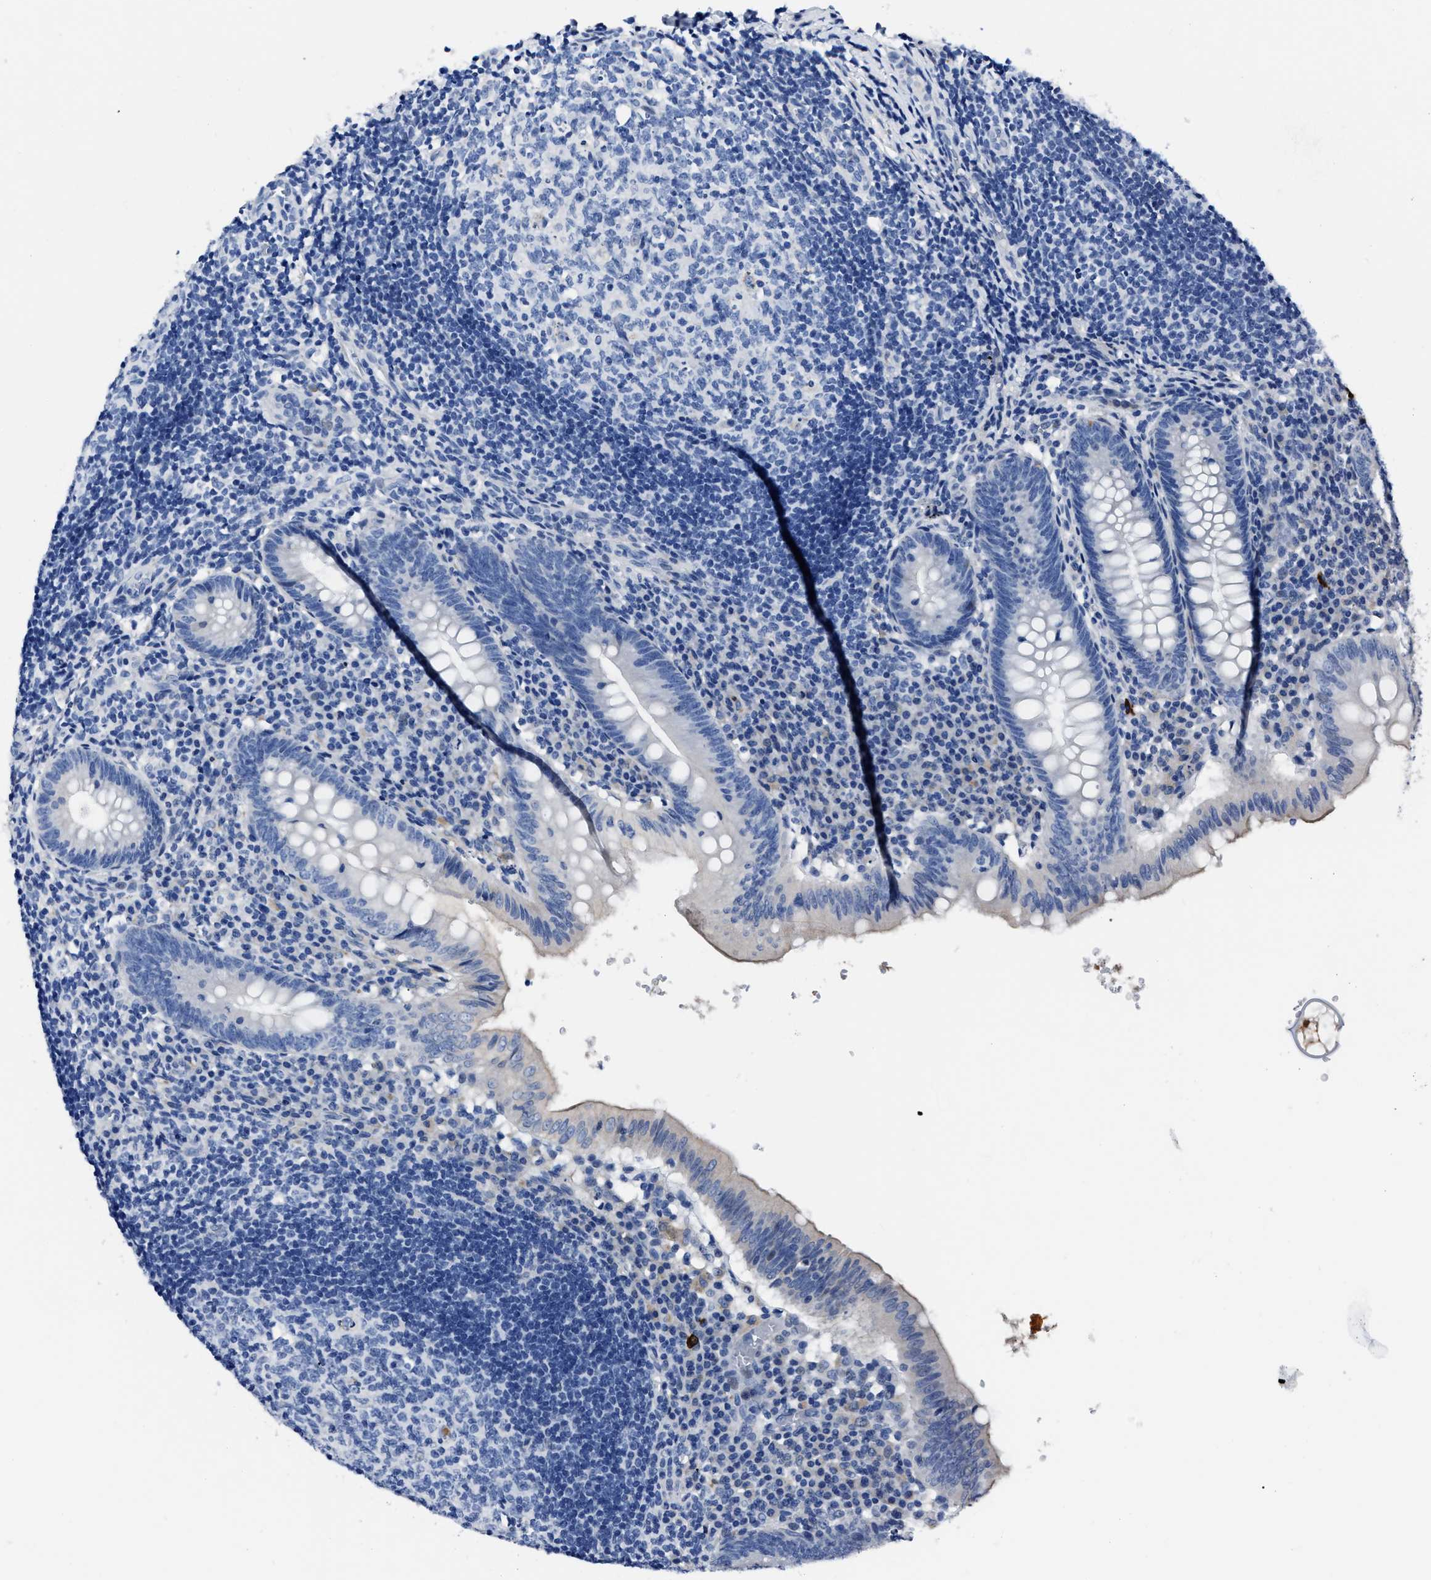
{"staining": {"intensity": "negative", "quantity": "none", "location": "none"}, "tissue": "appendix", "cell_type": "Glandular cells", "image_type": "normal", "snomed": [{"axis": "morphology", "description": "Normal tissue, NOS"}, {"axis": "topography", "description": "Appendix"}], "caption": "Immunohistochemistry micrograph of unremarkable appendix stained for a protein (brown), which displays no positivity in glandular cells.", "gene": "MOV10L1", "patient": {"sex": "male", "age": 8}}